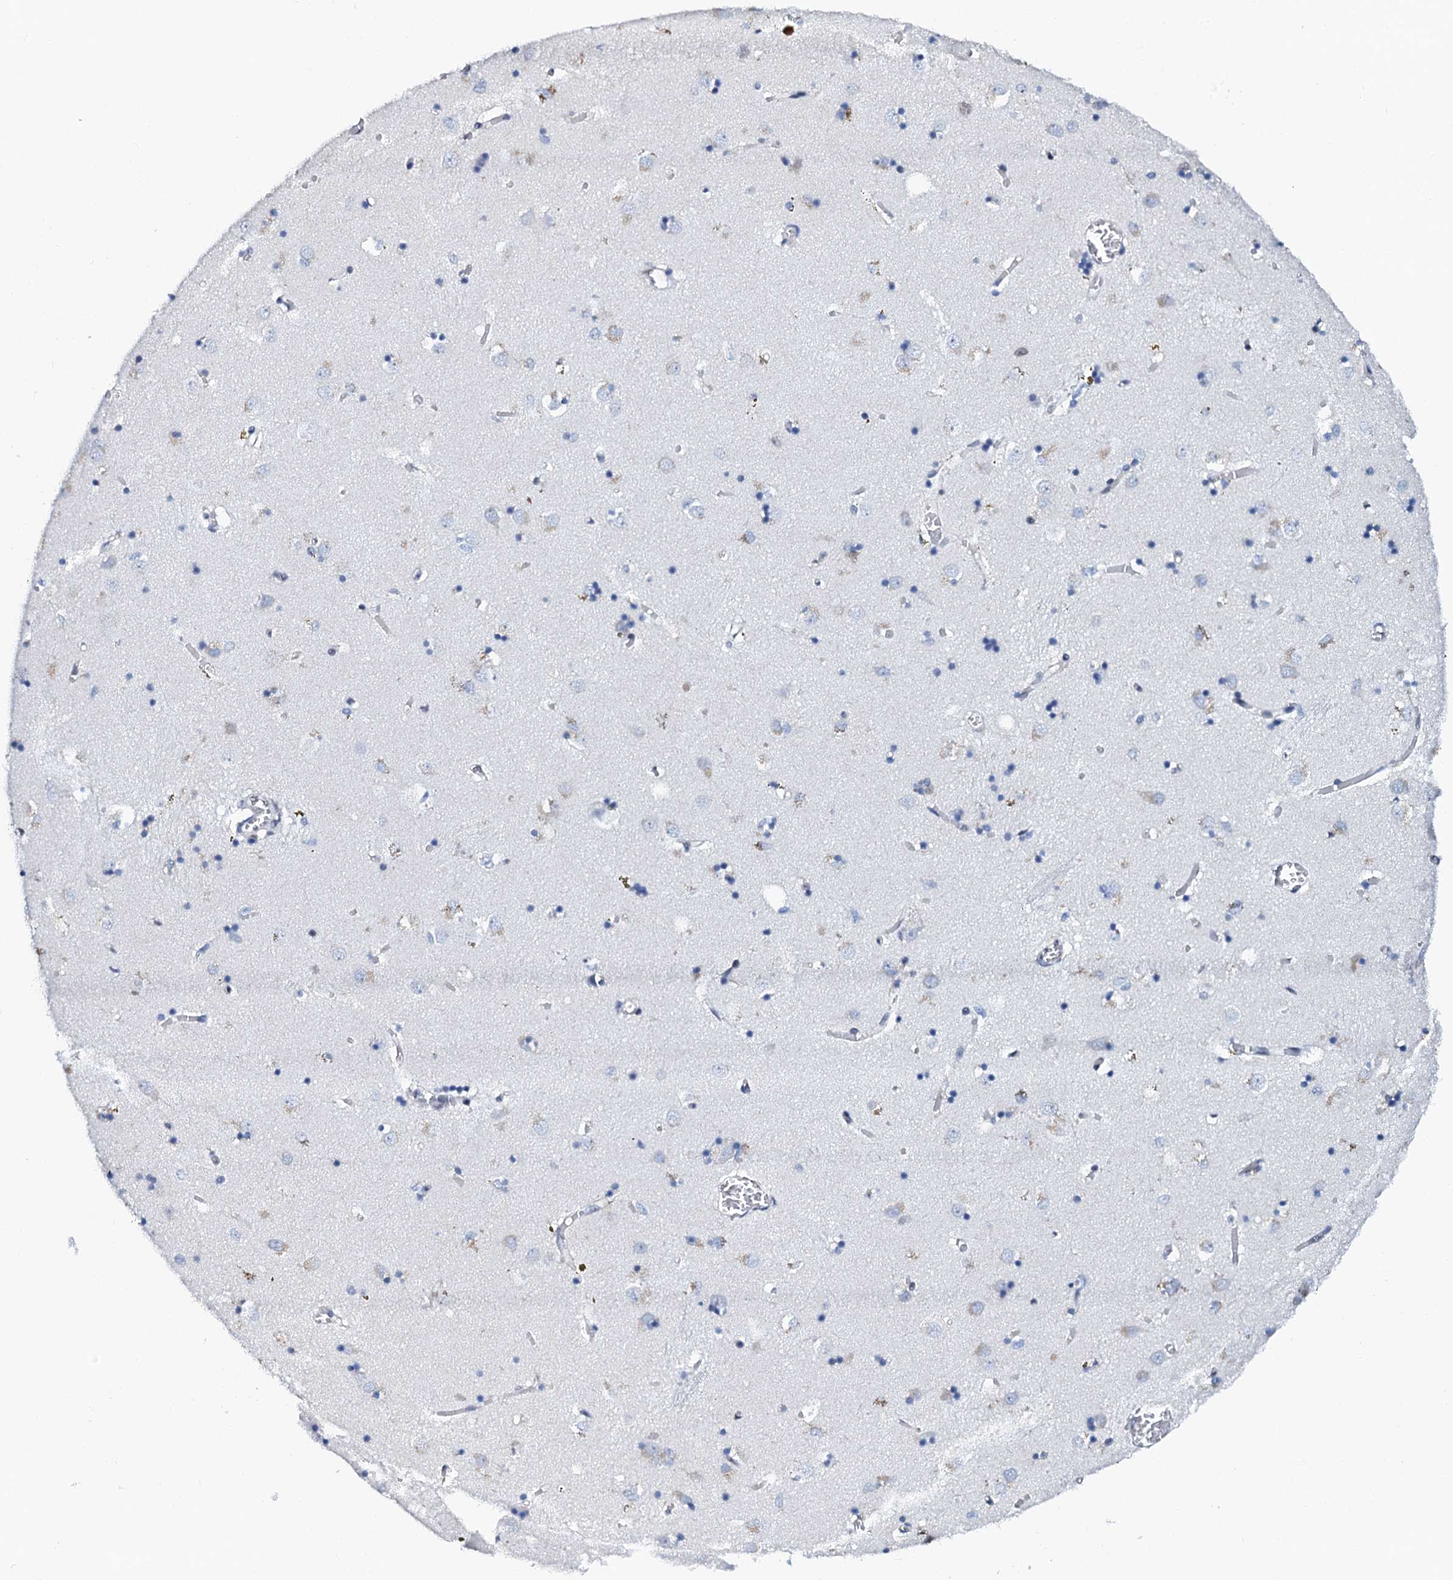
{"staining": {"intensity": "weak", "quantity": "<25%", "location": "nuclear"}, "tissue": "caudate", "cell_type": "Glial cells", "image_type": "normal", "snomed": [{"axis": "morphology", "description": "Normal tissue, NOS"}, {"axis": "topography", "description": "Lateral ventricle wall"}], "caption": "DAB (3,3'-diaminobenzidine) immunohistochemical staining of unremarkable caudate displays no significant positivity in glial cells. (Immunohistochemistry, brightfield microscopy, high magnification).", "gene": "SLTM", "patient": {"sex": "male", "age": 70}}